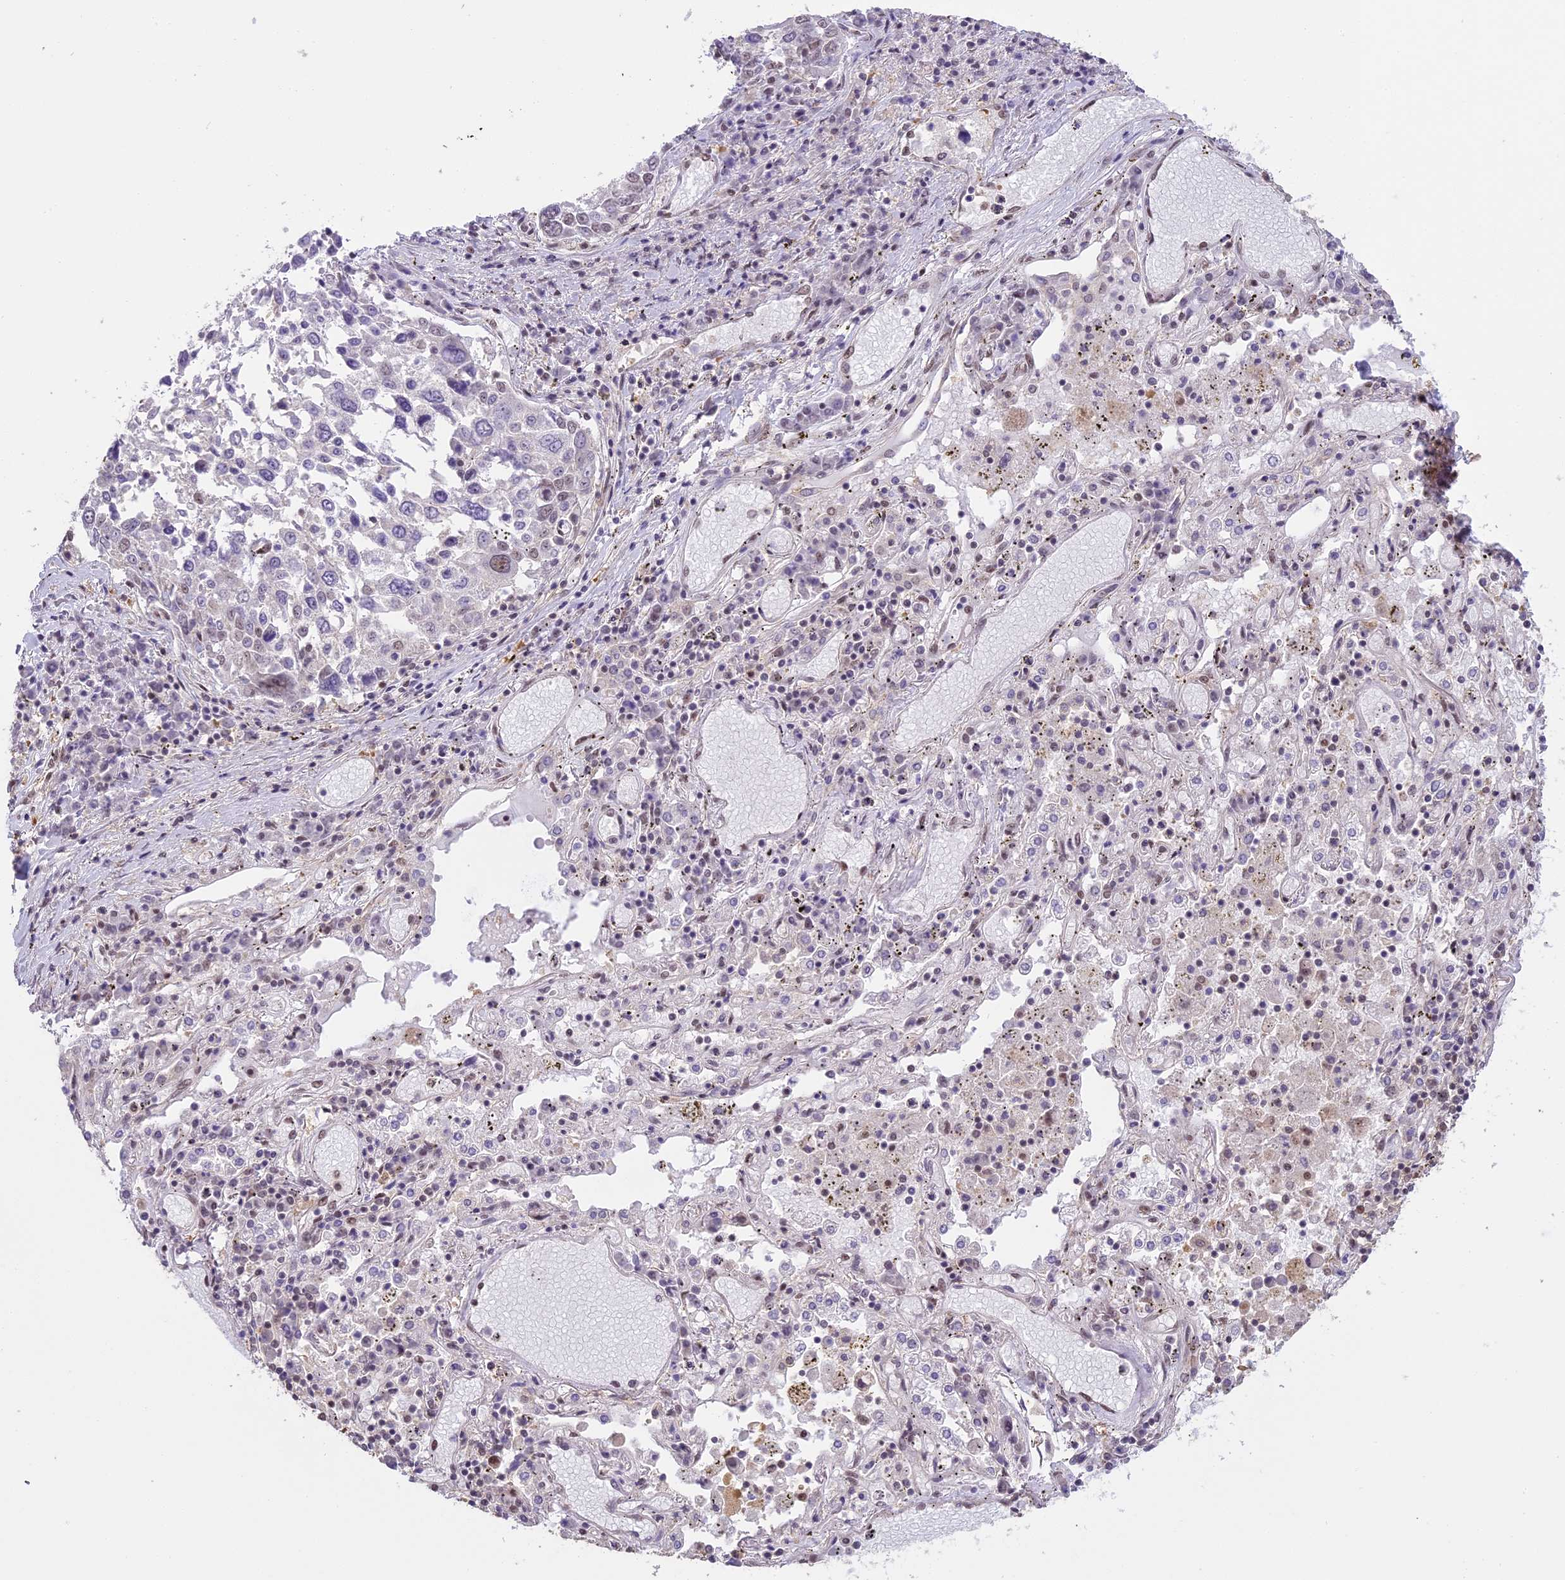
{"staining": {"intensity": "weak", "quantity": "25%-75%", "location": "nuclear"}, "tissue": "lung cancer", "cell_type": "Tumor cells", "image_type": "cancer", "snomed": [{"axis": "morphology", "description": "Squamous cell carcinoma, NOS"}, {"axis": "topography", "description": "Lung"}], "caption": "IHC of human squamous cell carcinoma (lung) exhibits low levels of weak nuclear staining in about 25%-75% of tumor cells.", "gene": "TIGD7", "patient": {"sex": "male", "age": 65}}